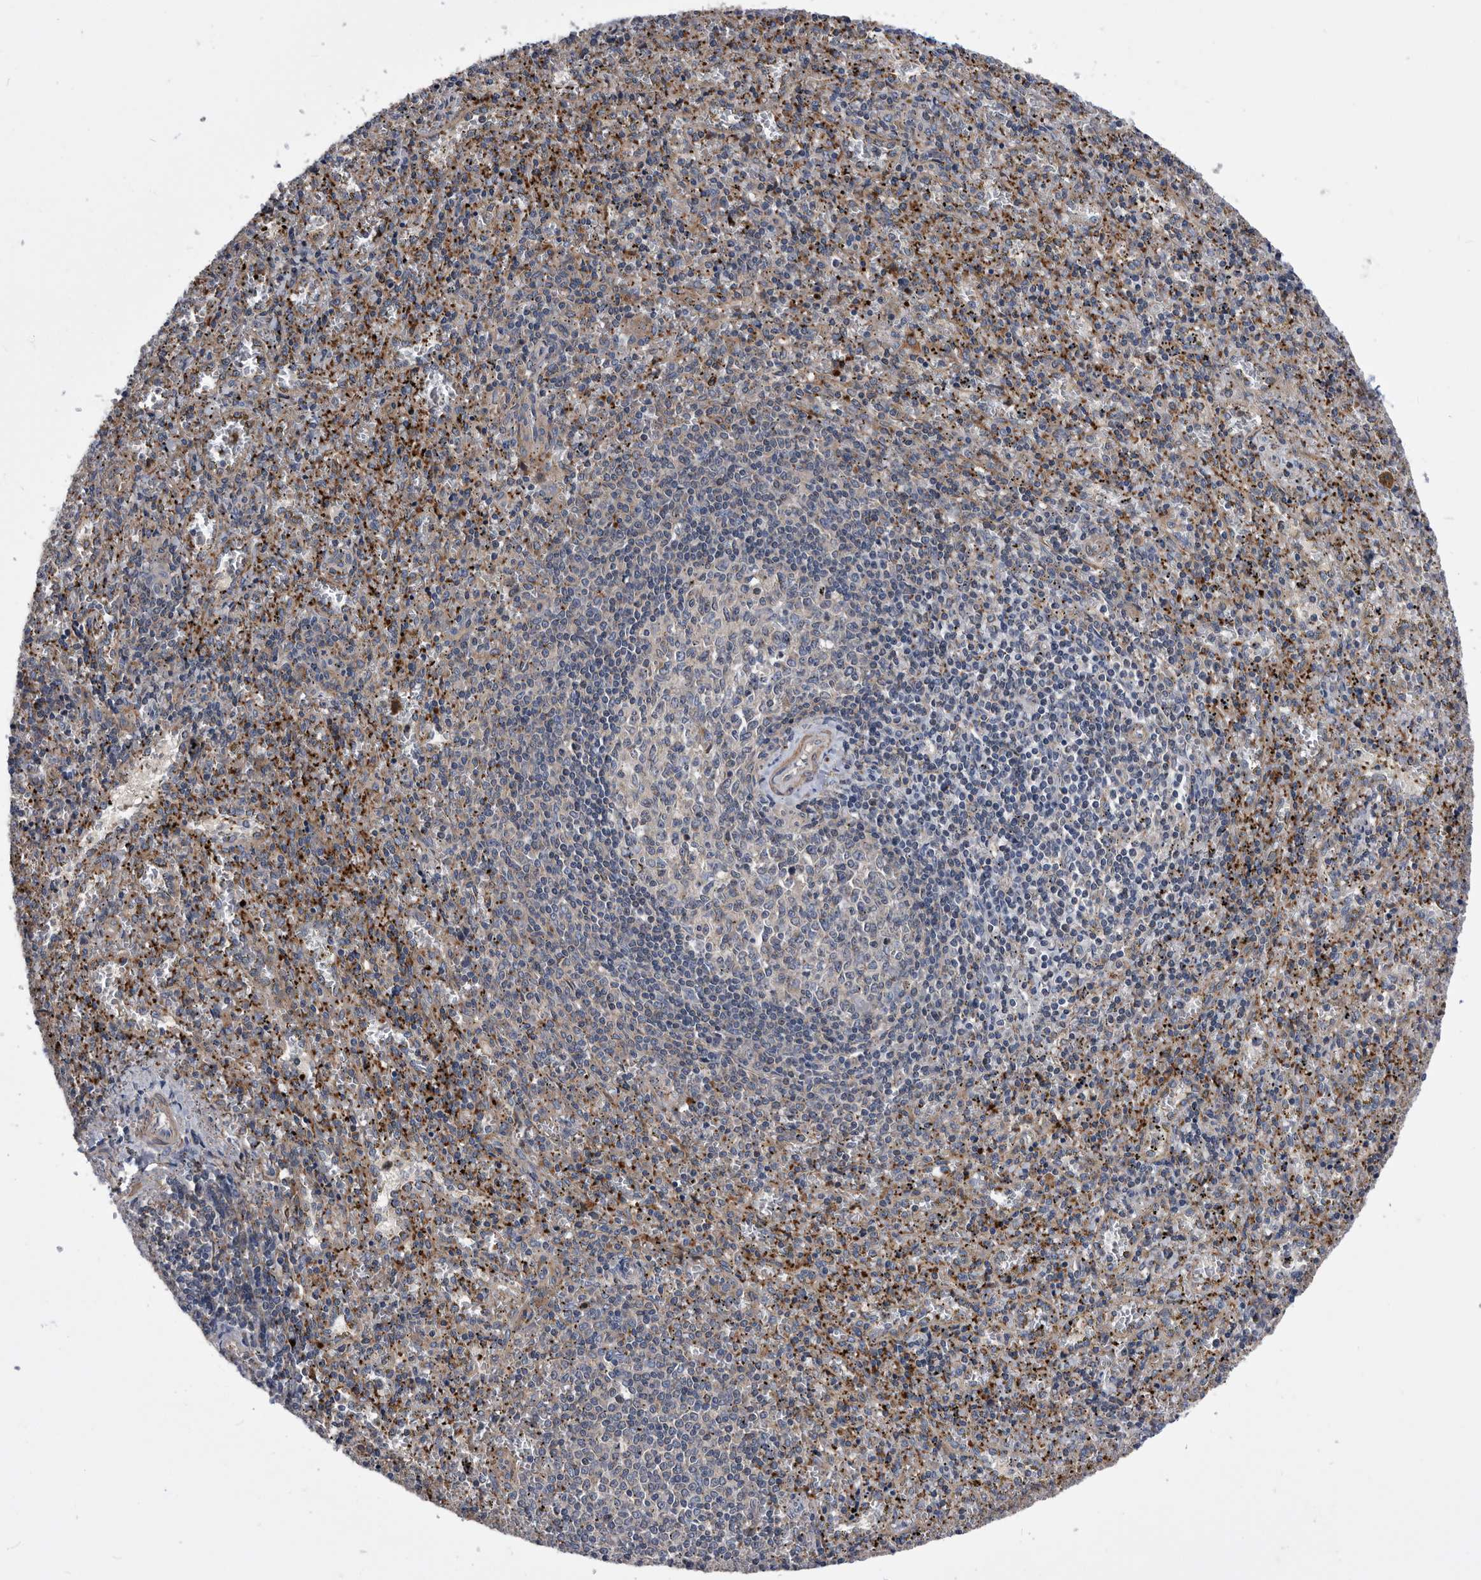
{"staining": {"intensity": "moderate", "quantity": "<25%", "location": "cytoplasmic/membranous"}, "tissue": "spleen", "cell_type": "Cells in red pulp", "image_type": "normal", "snomed": [{"axis": "morphology", "description": "Normal tissue, NOS"}, {"axis": "topography", "description": "Spleen"}], "caption": "Immunohistochemistry photomicrograph of benign spleen: spleen stained using IHC reveals low levels of moderate protein expression localized specifically in the cytoplasmic/membranous of cells in red pulp, appearing as a cytoplasmic/membranous brown color.", "gene": "BAIAP3", "patient": {"sex": "male", "age": 11}}